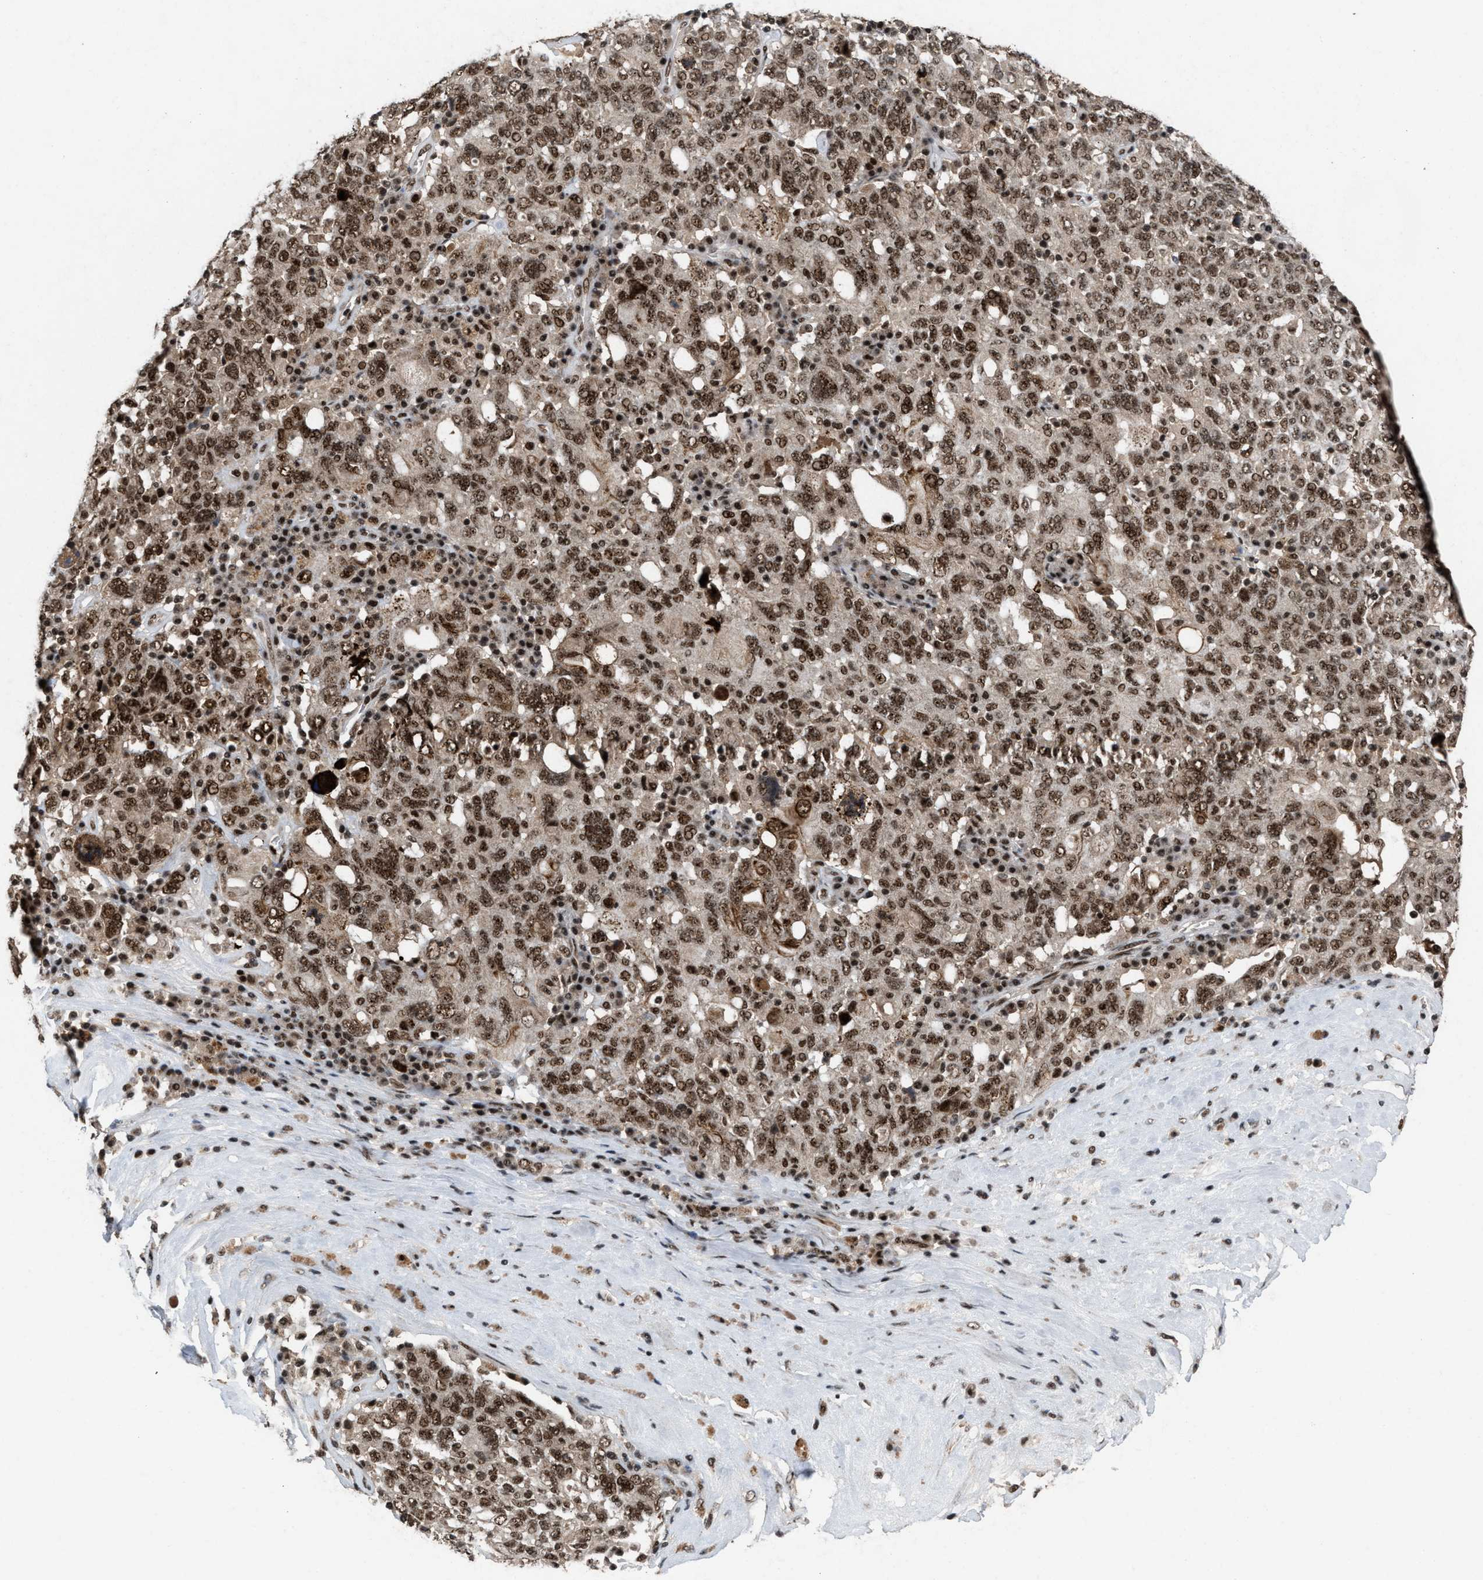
{"staining": {"intensity": "strong", "quantity": ">75%", "location": "nuclear"}, "tissue": "ovarian cancer", "cell_type": "Tumor cells", "image_type": "cancer", "snomed": [{"axis": "morphology", "description": "Carcinoma, endometroid"}, {"axis": "topography", "description": "Ovary"}], "caption": "Immunohistochemistry micrograph of ovarian cancer (endometroid carcinoma) stained for a protein (brown), which shows high levels of strong nuclear staining in about >75% of tumor cells.", "gene": "PRPF4", "patient": {"sex": "female", "age": 62}}